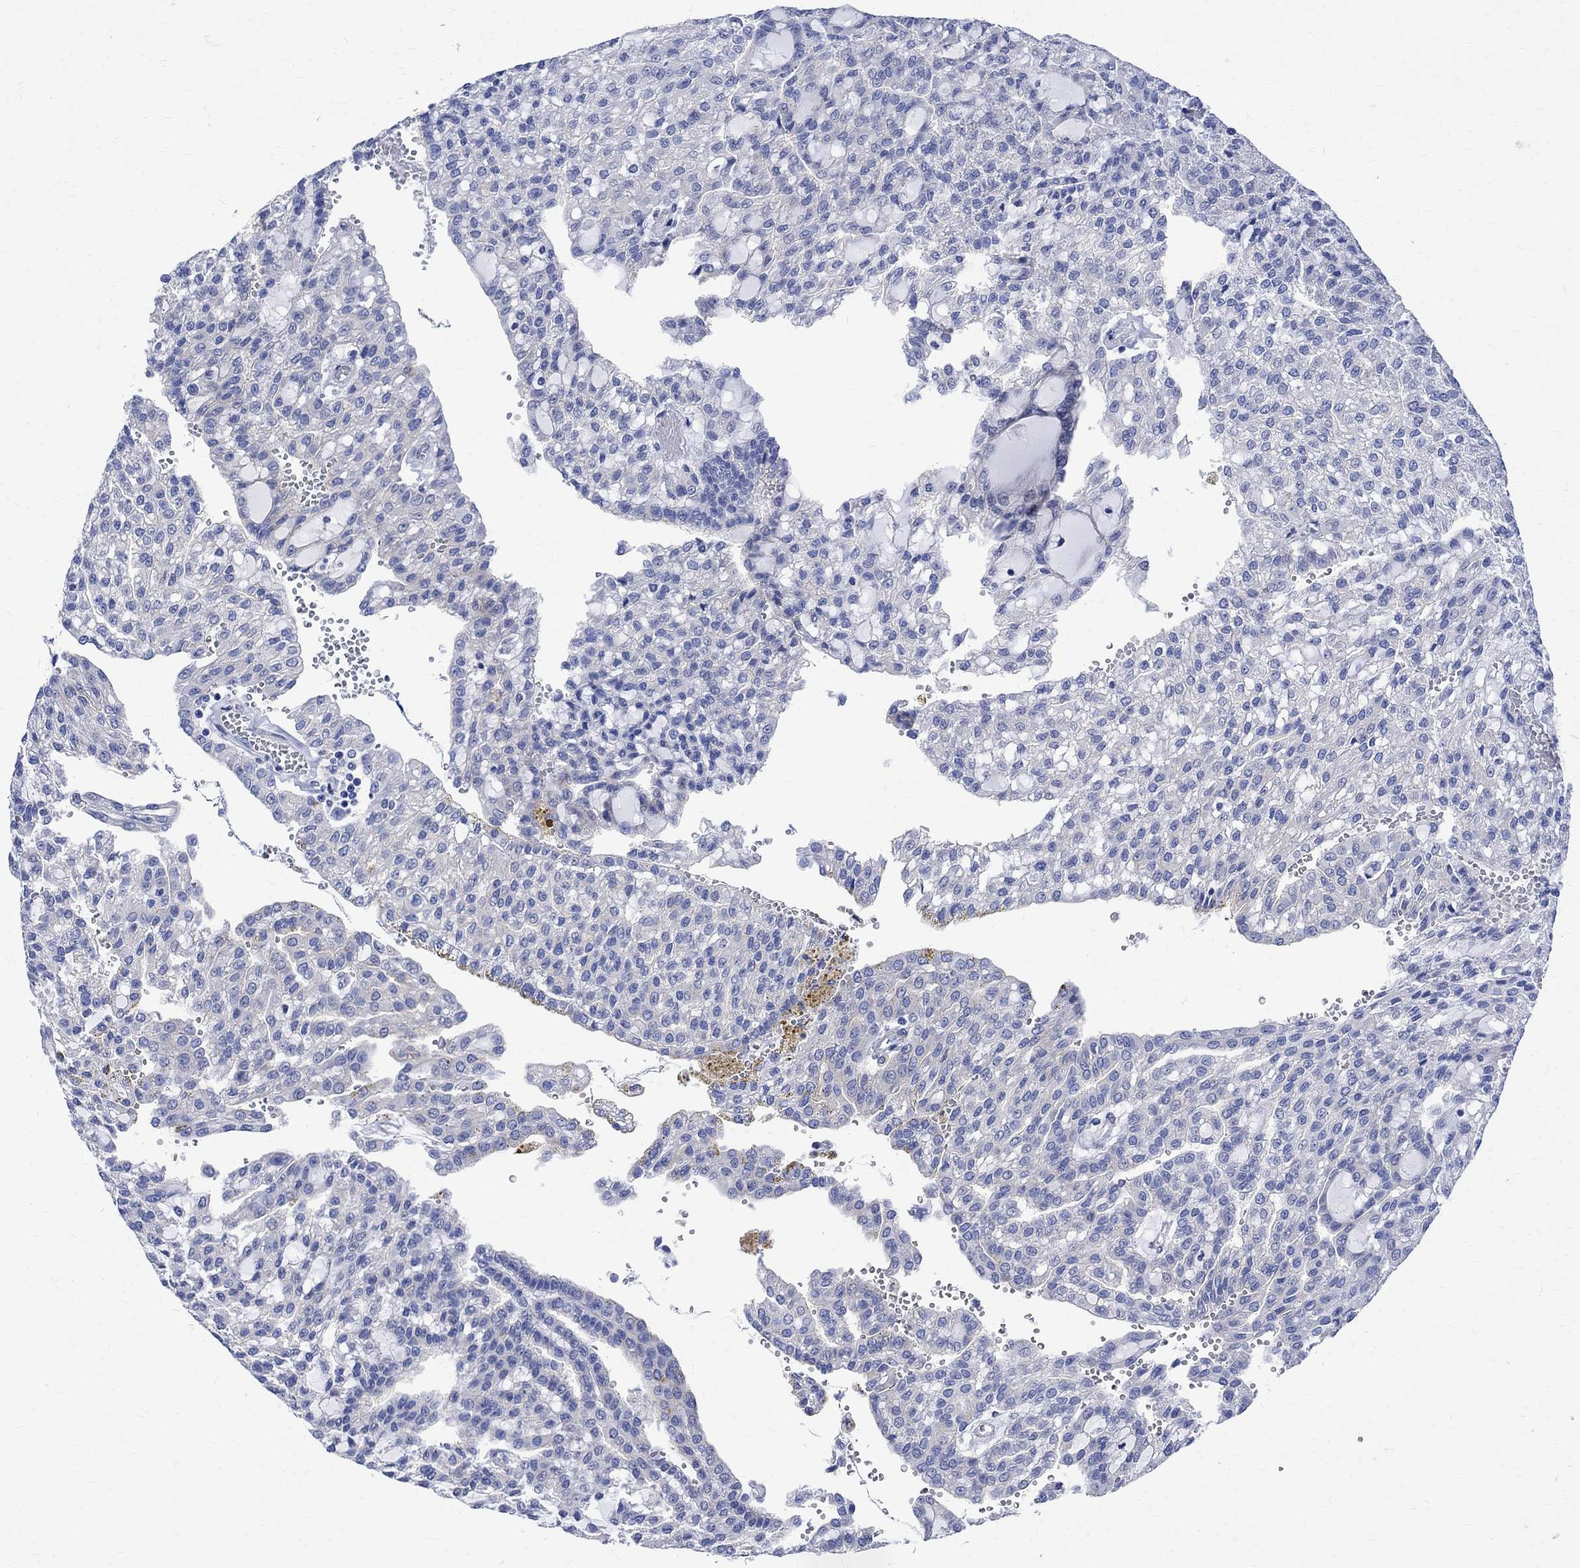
{"staining": {"intensity": "negative", "quantity": "none", "location": "none"}, "tissue": "renal cancer", "cell_type": "Tumor cells", "image_type": "cancer", "snomed": [{"axis": "morphology", "description": "Adenocarcinoma, NOS"}, {"axis": "topography", "description": "Kidney"}], "caption": "This is an IHC histopathology image of human renal cancer (adenocarcinoma). There is no expression in tumor cells.", "gene": "PARVB", "patient": {"sex": "male", "age": 63}}